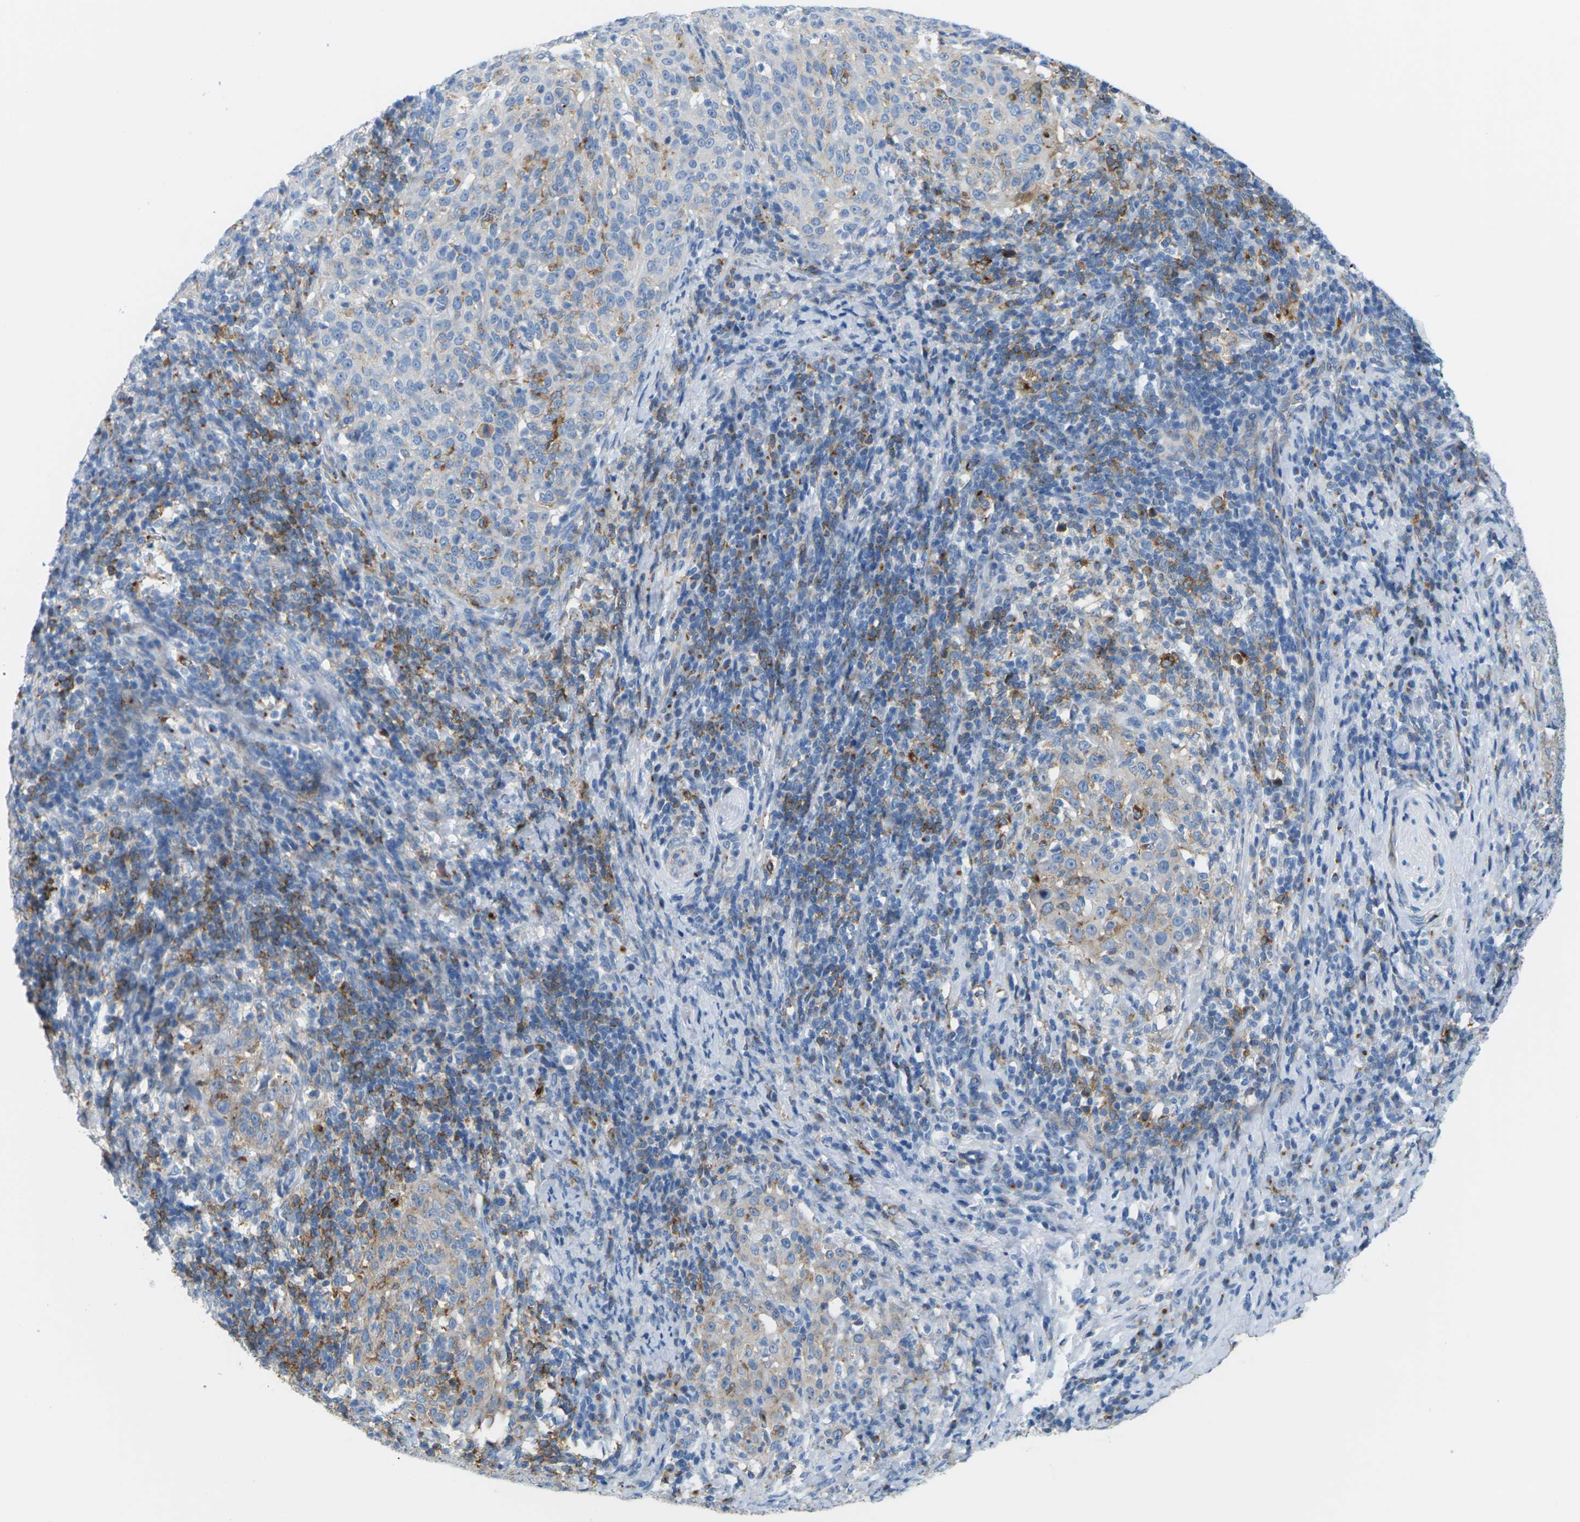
{"staining": {"intensity": "weak", "quantity": "25%-75%", "location": "cytoplasmic/membranous"}, "tissue": "cervical cancer", "cell_type": "Tumor cells", "image_type": "cancer", "snomed": [{"axis": "morphology", "description": "Squamous cell carcinoma, NOS"}, {"axis": "topography", "description": "Cervix"}], "caption": "Brown immunohistochemical staining in cervical cancer reveals weak cytoplasmic/membranous staining in about 25%-75% of tumor cells. Nuclei are stained in blue.", "gene": "SYNGR2", "patient": {"sex": "female", "age": 51}}